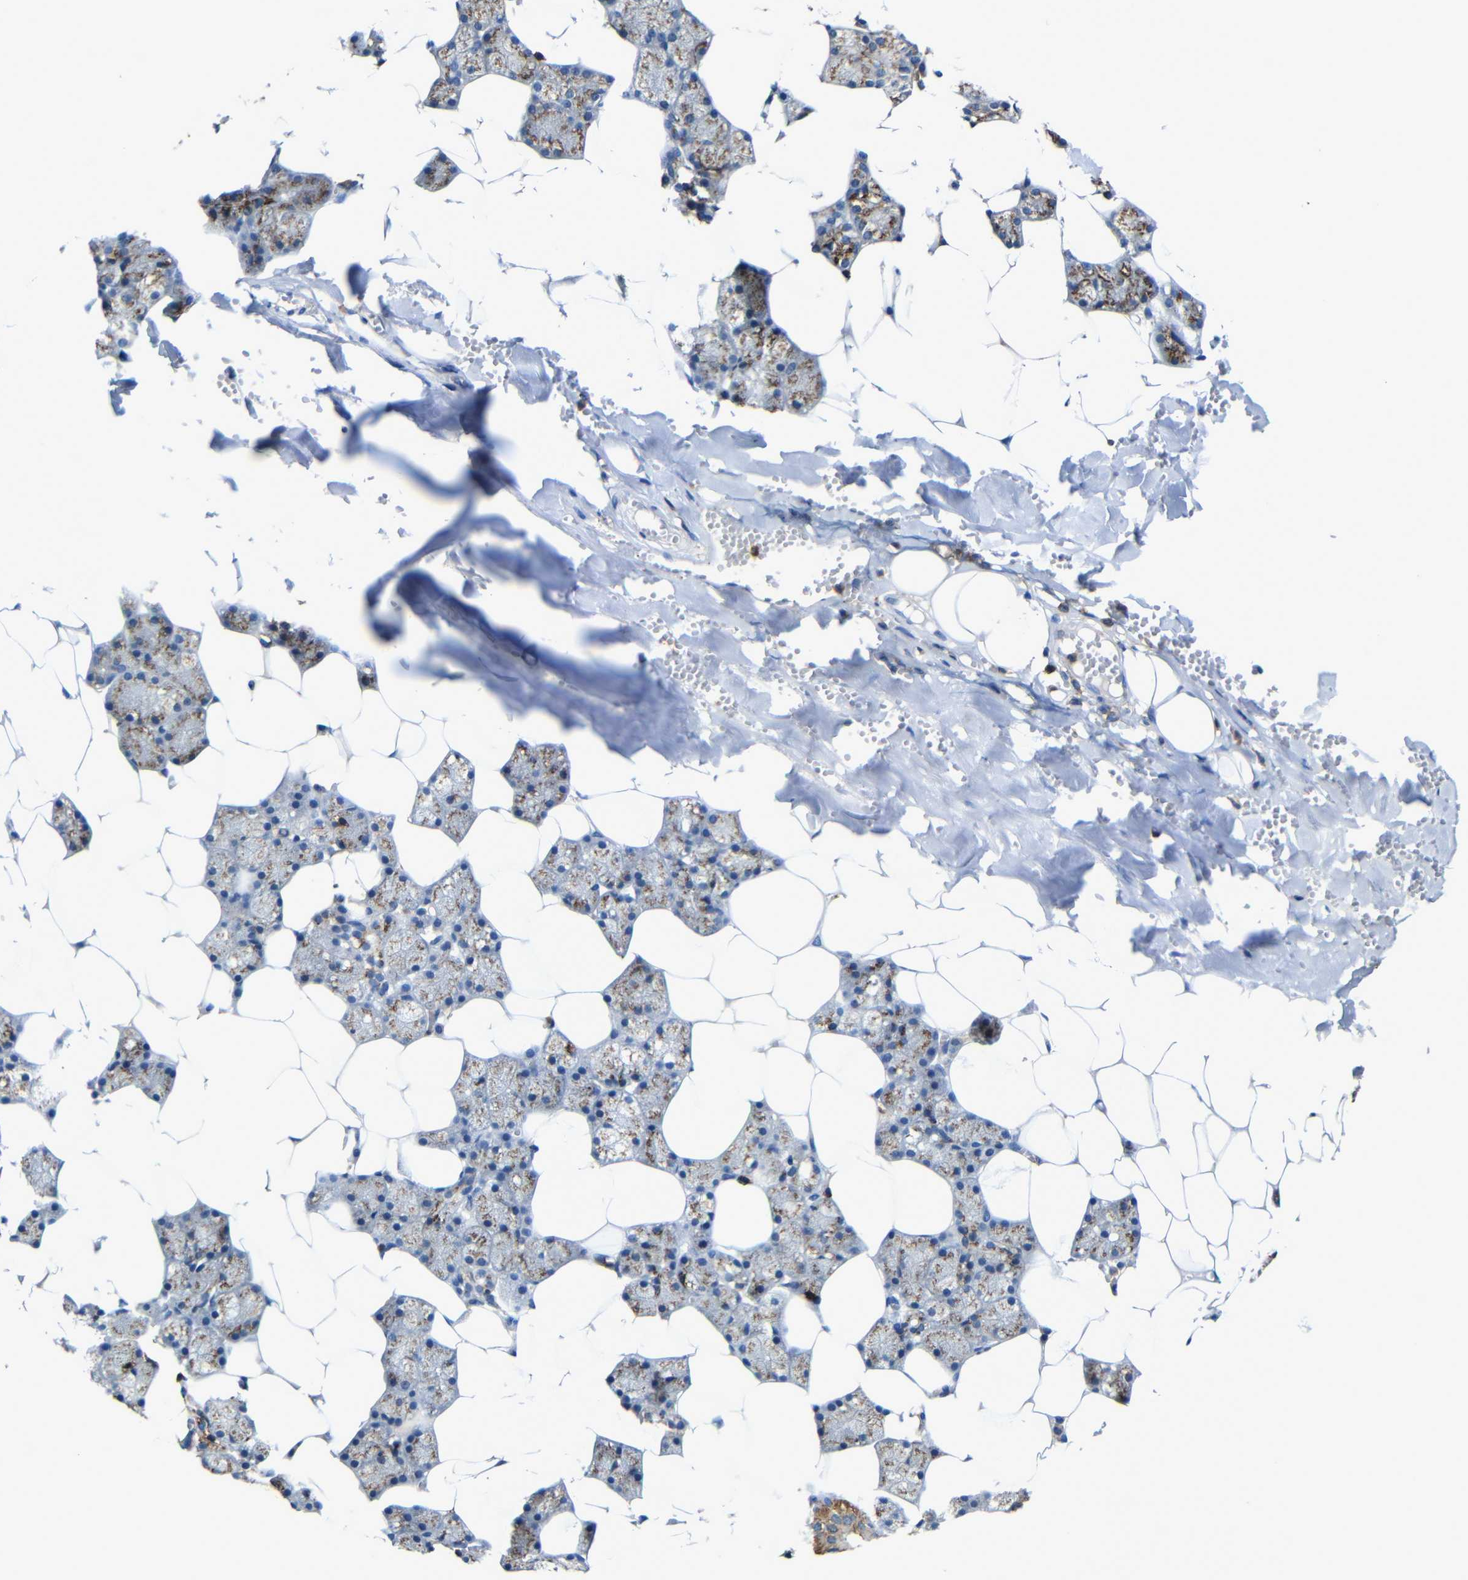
{"staining": {"intensity": "moderate", "quantity": "25%-75%", "location": "cytoplasmic/membranous"}, "tissue": "salivary gland", "cell_type": "Glandular cells", "image_type": "normal", "snomed": [{"axis": "morphology", "description": "Normal tissue, NOS"}, {"axis": "topography", "description": "Salivary gland"}], "caption": "Immunohistochemistry histopathology image of benign salivary gland stained for a protein (brown), which displays medium levels of moderate cytoplasmic/membranous positivity in about 25%-75% of glandular cells.", "gene": "P2RY12", "patient": {"sex": "male", "age": 62}}